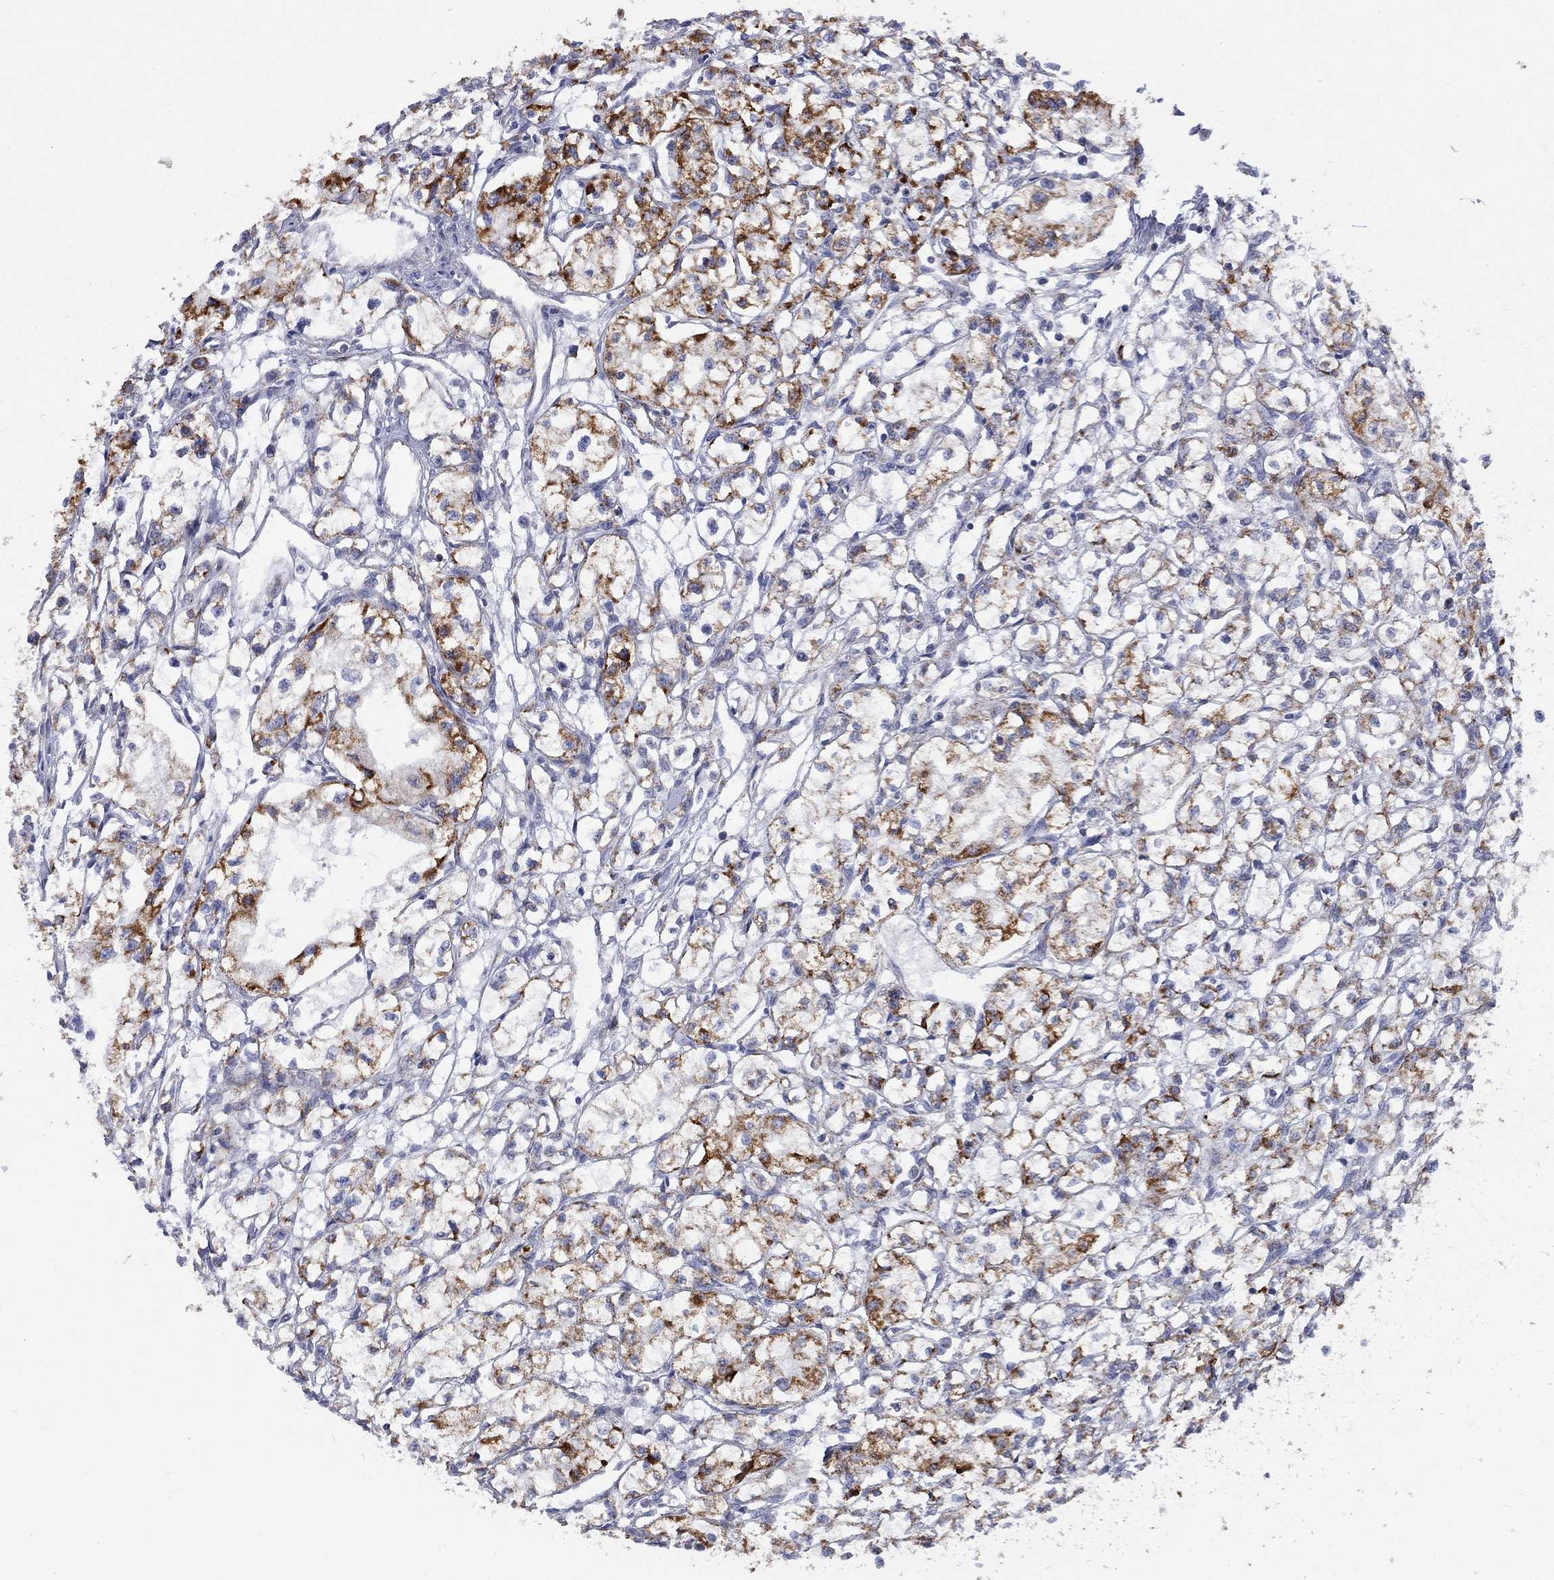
{"staining": {"intensity": "strong", "quantity": "<25%", "location": "cytoplasmic/membranous"}, "tissue": "renal cancer", "cell_type": "Tumor cells", "image_type": "cancer", "snomed": [{"axis": "morphology", "description": "Adenocarcinoma, NOS"}, {"axis": "topography", "description": "Kidney"}], "caption": "Human renal adenocarcinoma stained for a protein (brown) exhibits strong cytoplasmic/membranous positive staining in approximately <25% of tumor cells.", "gene": "CISD1", "patient": {"sex": "male", "age": 56}}